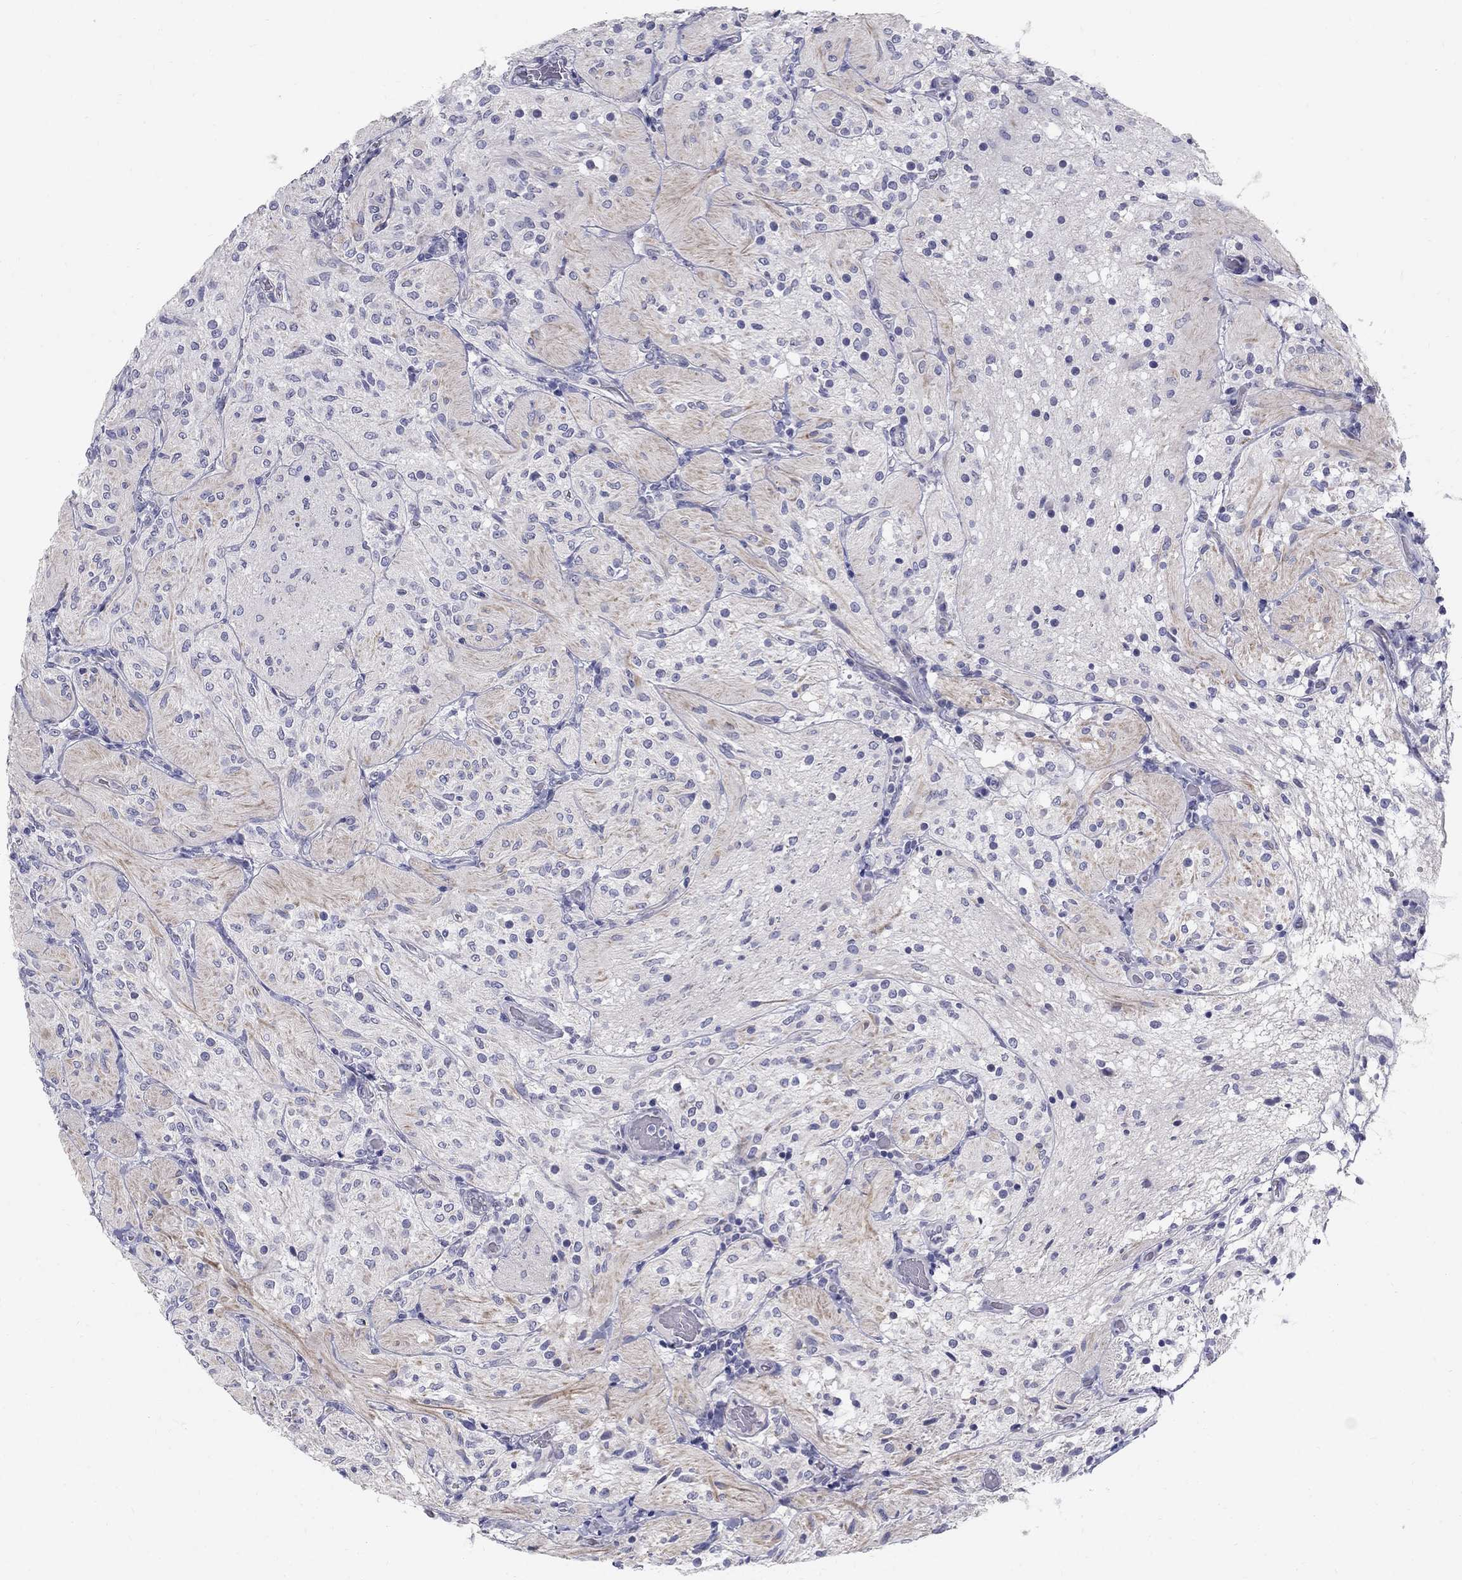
{"staining": {"intensity": "negative", "quantity": "none", "location": "none"}, "tissue": "glioma", "cell_type": "Tumor cells", "image_type": "cancer", "snomed": [{"axis": "morphology", "description": "Glioma, malignant, Low grade"}, {"axis": "topography", "description": "Brain"}], "caption": "An IHC histopathology image of glioma is shown. There is no staining in tumor cells of glioma.", "gene": "TP53TG5", "patient": {"sex": "male", "age": 3}}